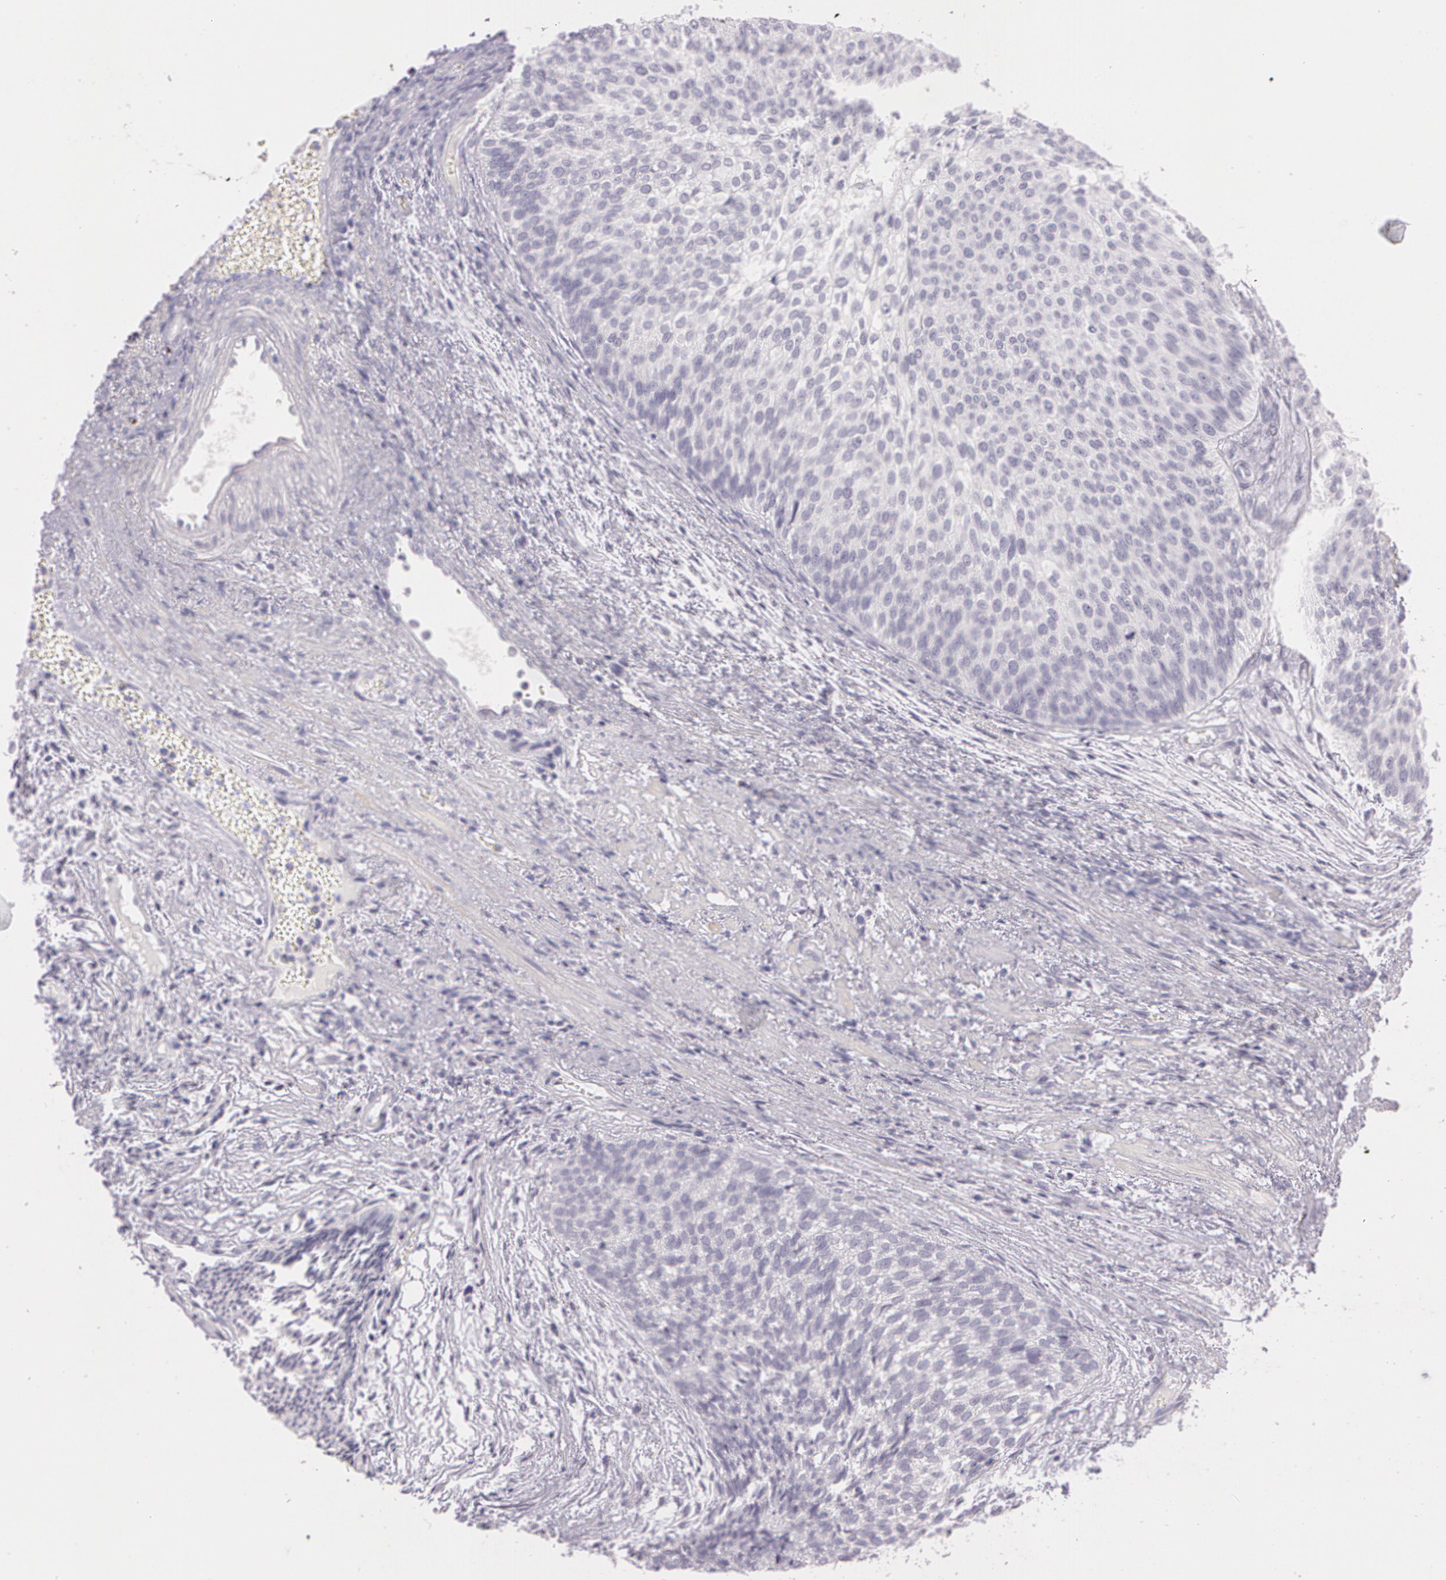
{"staining": {"intensity": "negative", "quantity": "none", "location": "none"}, "tissue": "urothelial cancer", "cell_type": "Tumor cells", "image_type": "cancer", "snomed": [{"axis": "morphology", "description": "Urothelial carcinoma, Low grade"}, {"axis": "topography", "description": "Urinary bladder"}], "caption": "High power microscopy photomicrograph of an immunohistochemistry (IHC) image of urothelial carcinoma (low-grade), revealing no significant expression in tumor cells.", "gene": "OTC", "patient": {"sex": "male", "age": 84}}